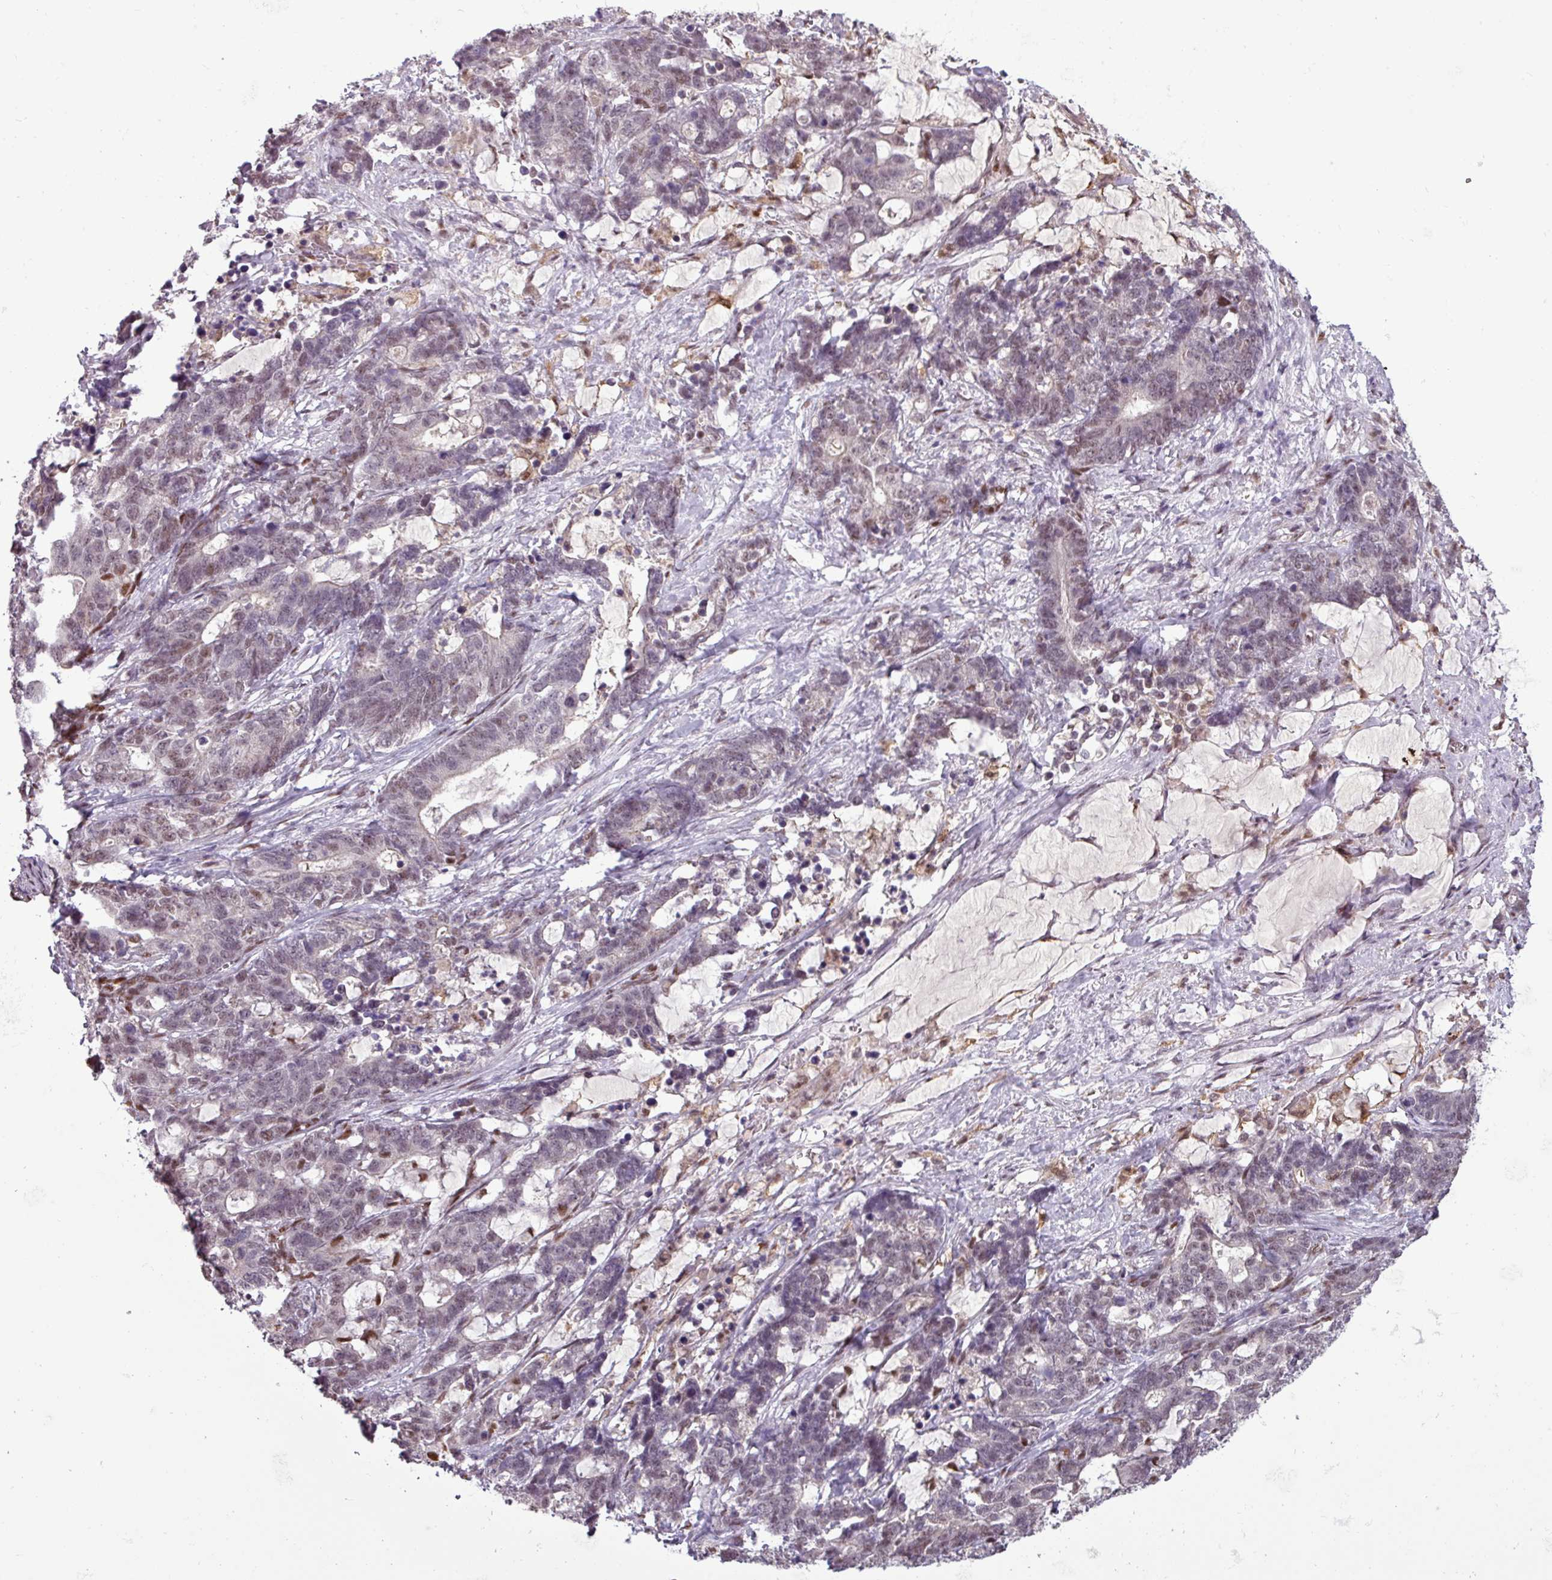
{"staining": {"intensity": "weak", "quantity": "25%-75%", "location": "nuclear"}, "tissue": "stomach cancer", "cell_type": "Tumor cells", "image_type": "cancer", "snomed": [{"axis": "morphology", "description": "Normal tissue, NOS"}, {"axis": "morphology", "description": "Adenocarcinoma, NOS"}, {"axis": "topography", "description": "Stomach"}], "caption": "The photomicrograph reveals a brown stain indicating the presence of a protein in the nuclear of tumor cells in stomach cancer.", "gene": "IRF2BPL", "patient": {"sex": "female", "age": 64}}